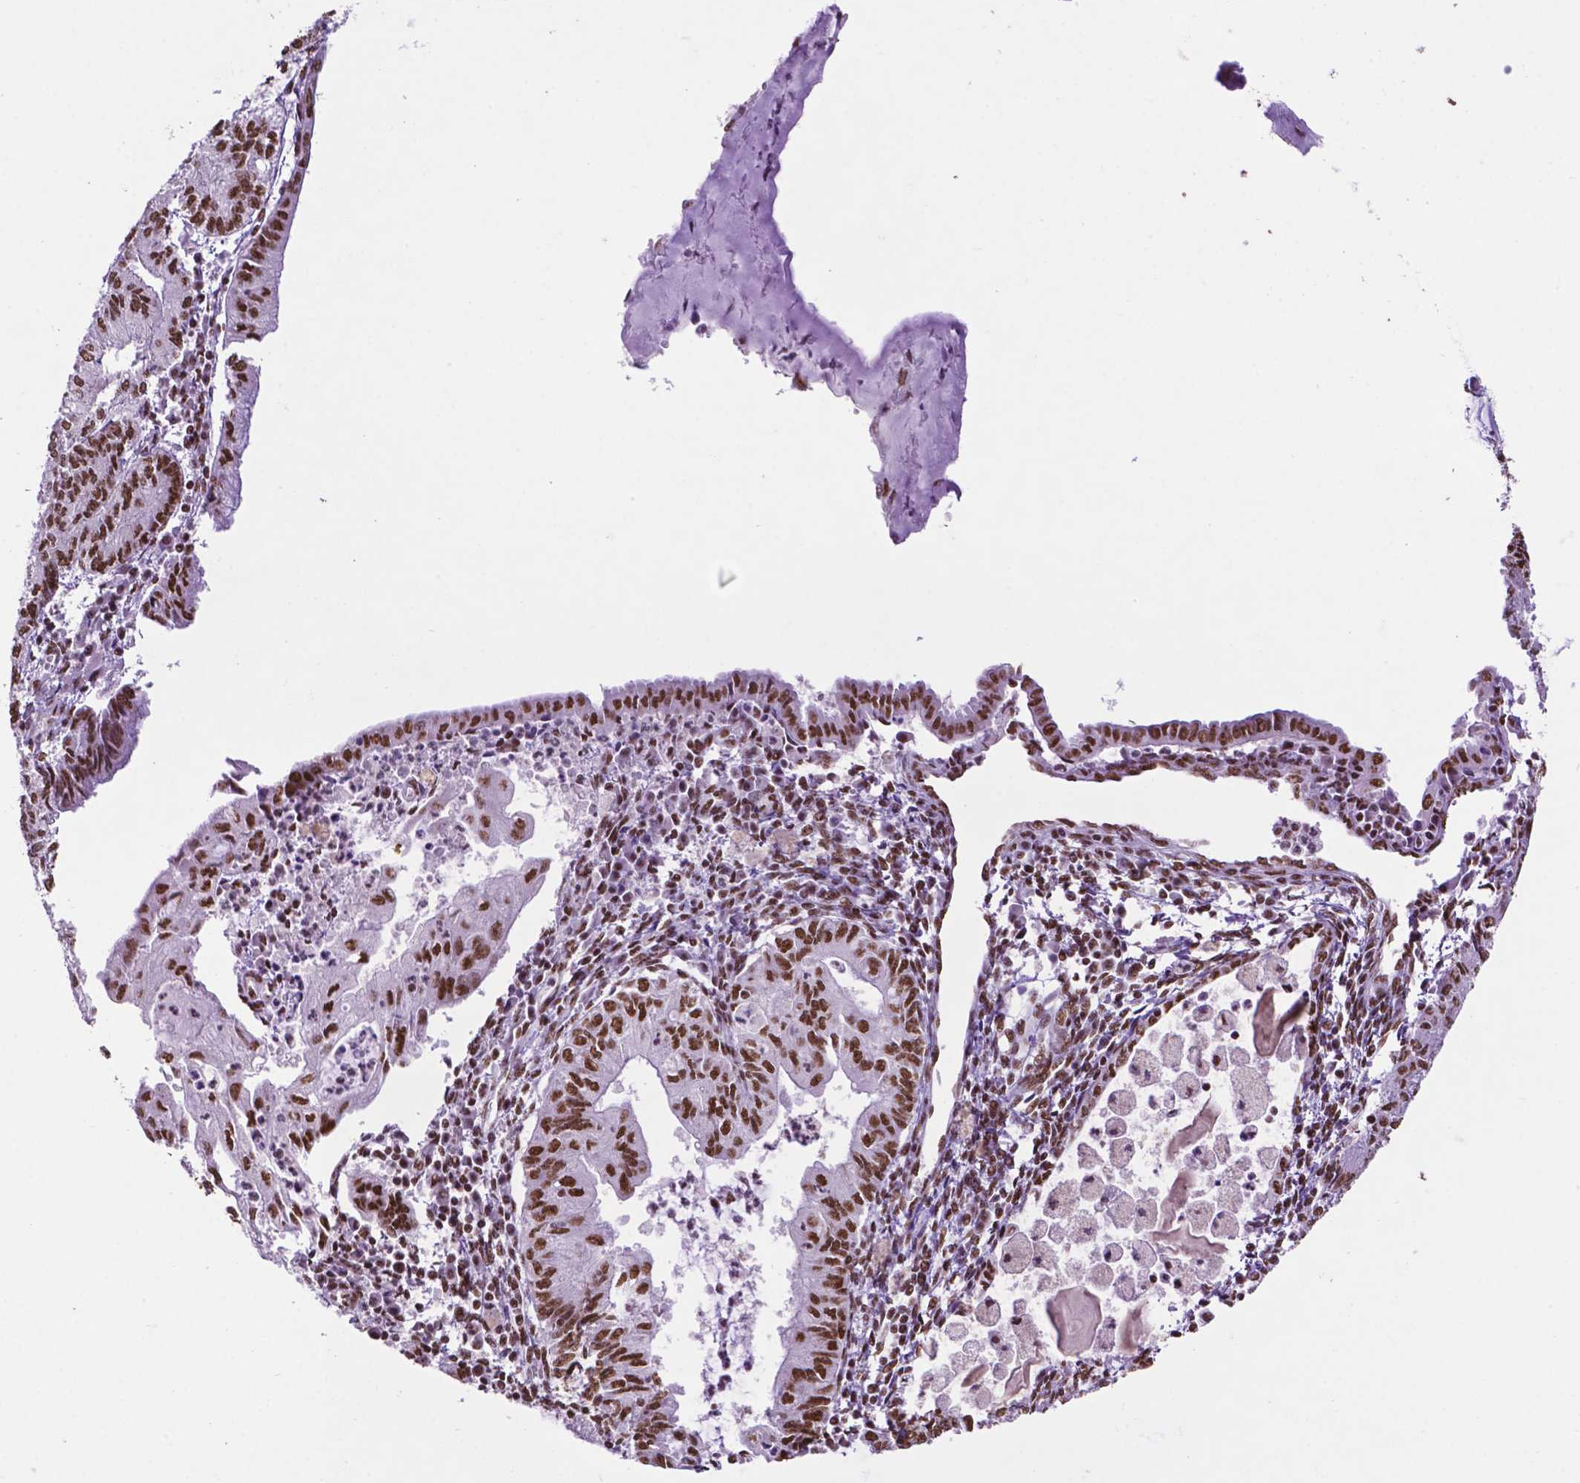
{"staining": {"intensity": "strong", "quantity": ">75%", "location": "nuclear"}, "tissue": "endometrial cancer", "cell_type": "Tumor cells", "image_type": "cancer", "snomed": [{"axis": "morphology", "description": "Carcinoma, NOS"}, {"axis": "topography", "description": "Endometrium"}], "caption": "Endometrial carcinoma stained for a protein (brown) reveals strong nuclear positive staining in about >75% of tumor cells.", "gene": "CCAR2", "patient": {"sex": "female", "age": 62}}